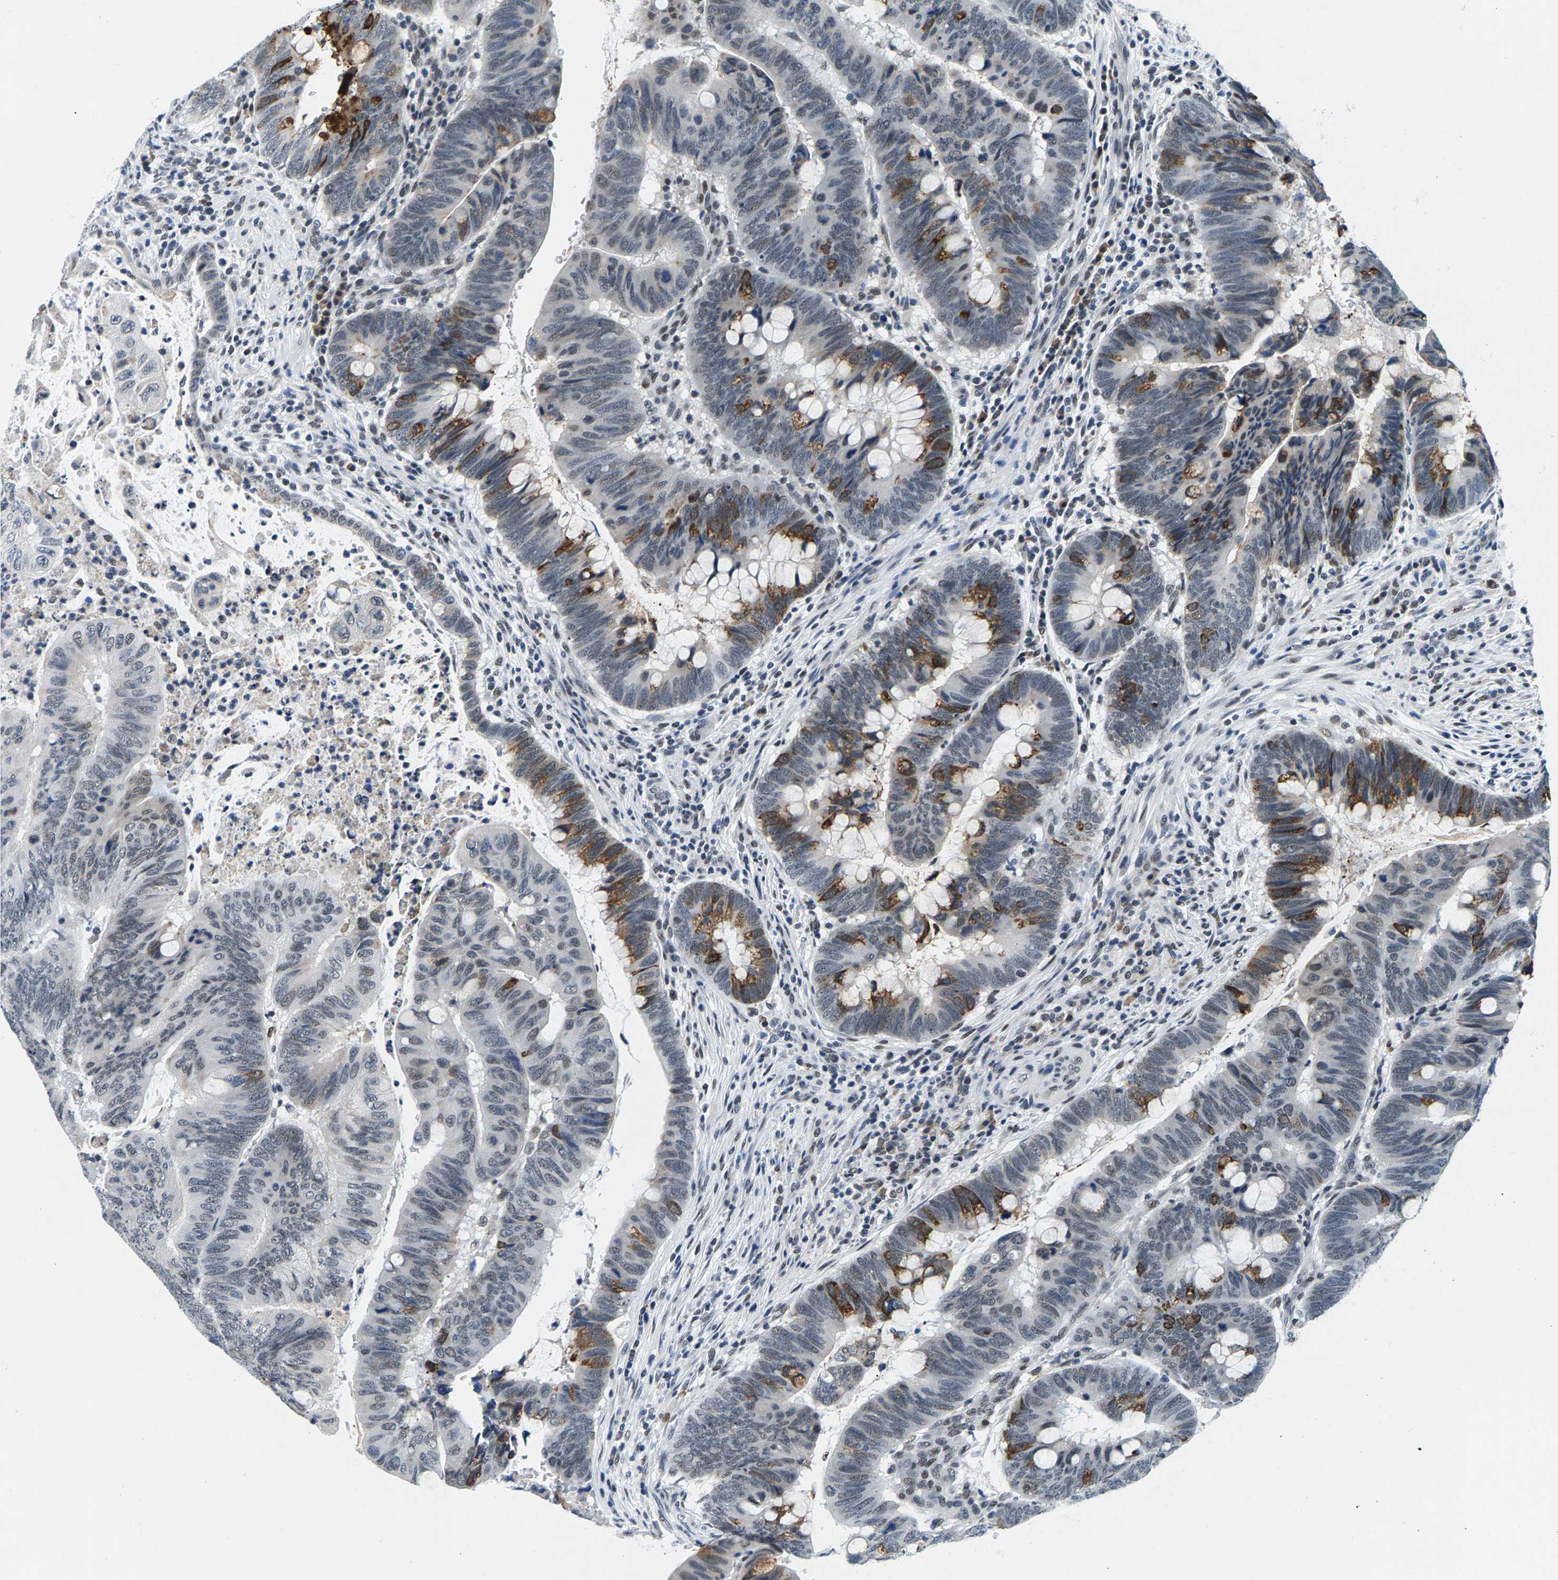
{"staining": {"intensity": "moderate", "quantity": "<25%", "location": "cytoplasmic/membranous"}, "tissue": "colorectal cancer", "cell_type": "Tumor cells", "image_type": "cancer", "snomed": [{"axis": "morphology", "description": "Normal tissue, NOS"}, {"axis": "morphology", "description": "Adenocarcinoma, NOS"}, {"axis": "topography", "description": "Rectum"}, {"axis": "topography", "description": "Peripheral nerve tissue"}], "caption": "Colorectal adenocarcinoma stained for a protein exhibits moderate cytoplasmic/membranous positivity in tumor cells. Ihc stains the protein of interest in brown and the nuclei are stained blue.", "gene": "ATF2", "patient": {"sex": "male", "age": 92}}